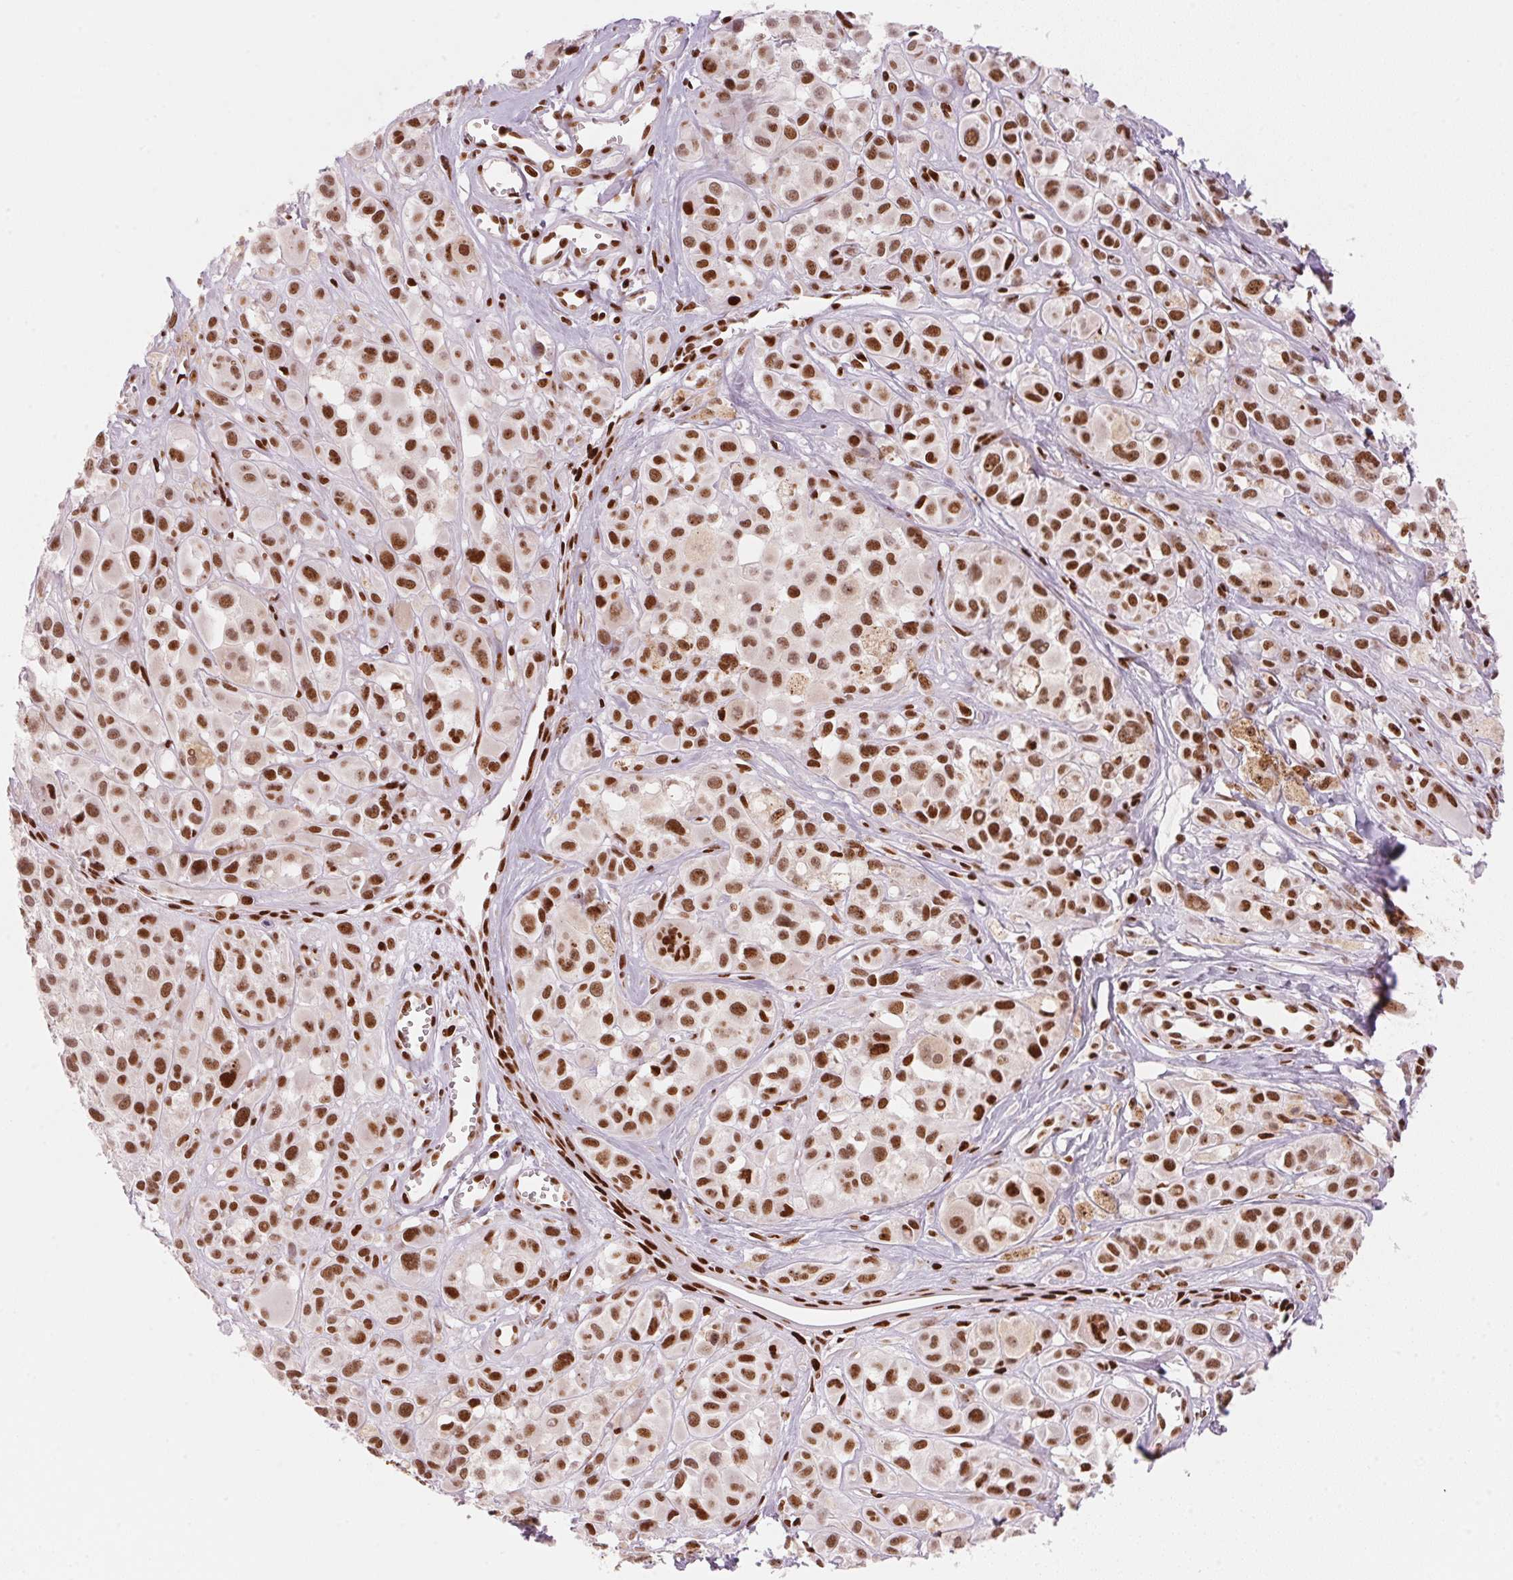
{"staining": {"intensity": "strong", "quantity": ">75%", "location": "nuclear"}, "tissue": "melanoma", "cell_type": "Tumor cells", "image_type": "cancer", "snomed": [{"axis": "morphology", "description": "Malignant melanoma, NOS"}, {"axis": "topography", "description": "Skin"}], "caption": "Immunohistochemical staining of human melanoma demonstrates high levels of strong nuclear protein staining in approximately >75% of tumor cells. (Brightfield microscopy of DAB IHC at high magnification).", "gene": "NXF1", "patient": {"sex": "male", "age": 77}}